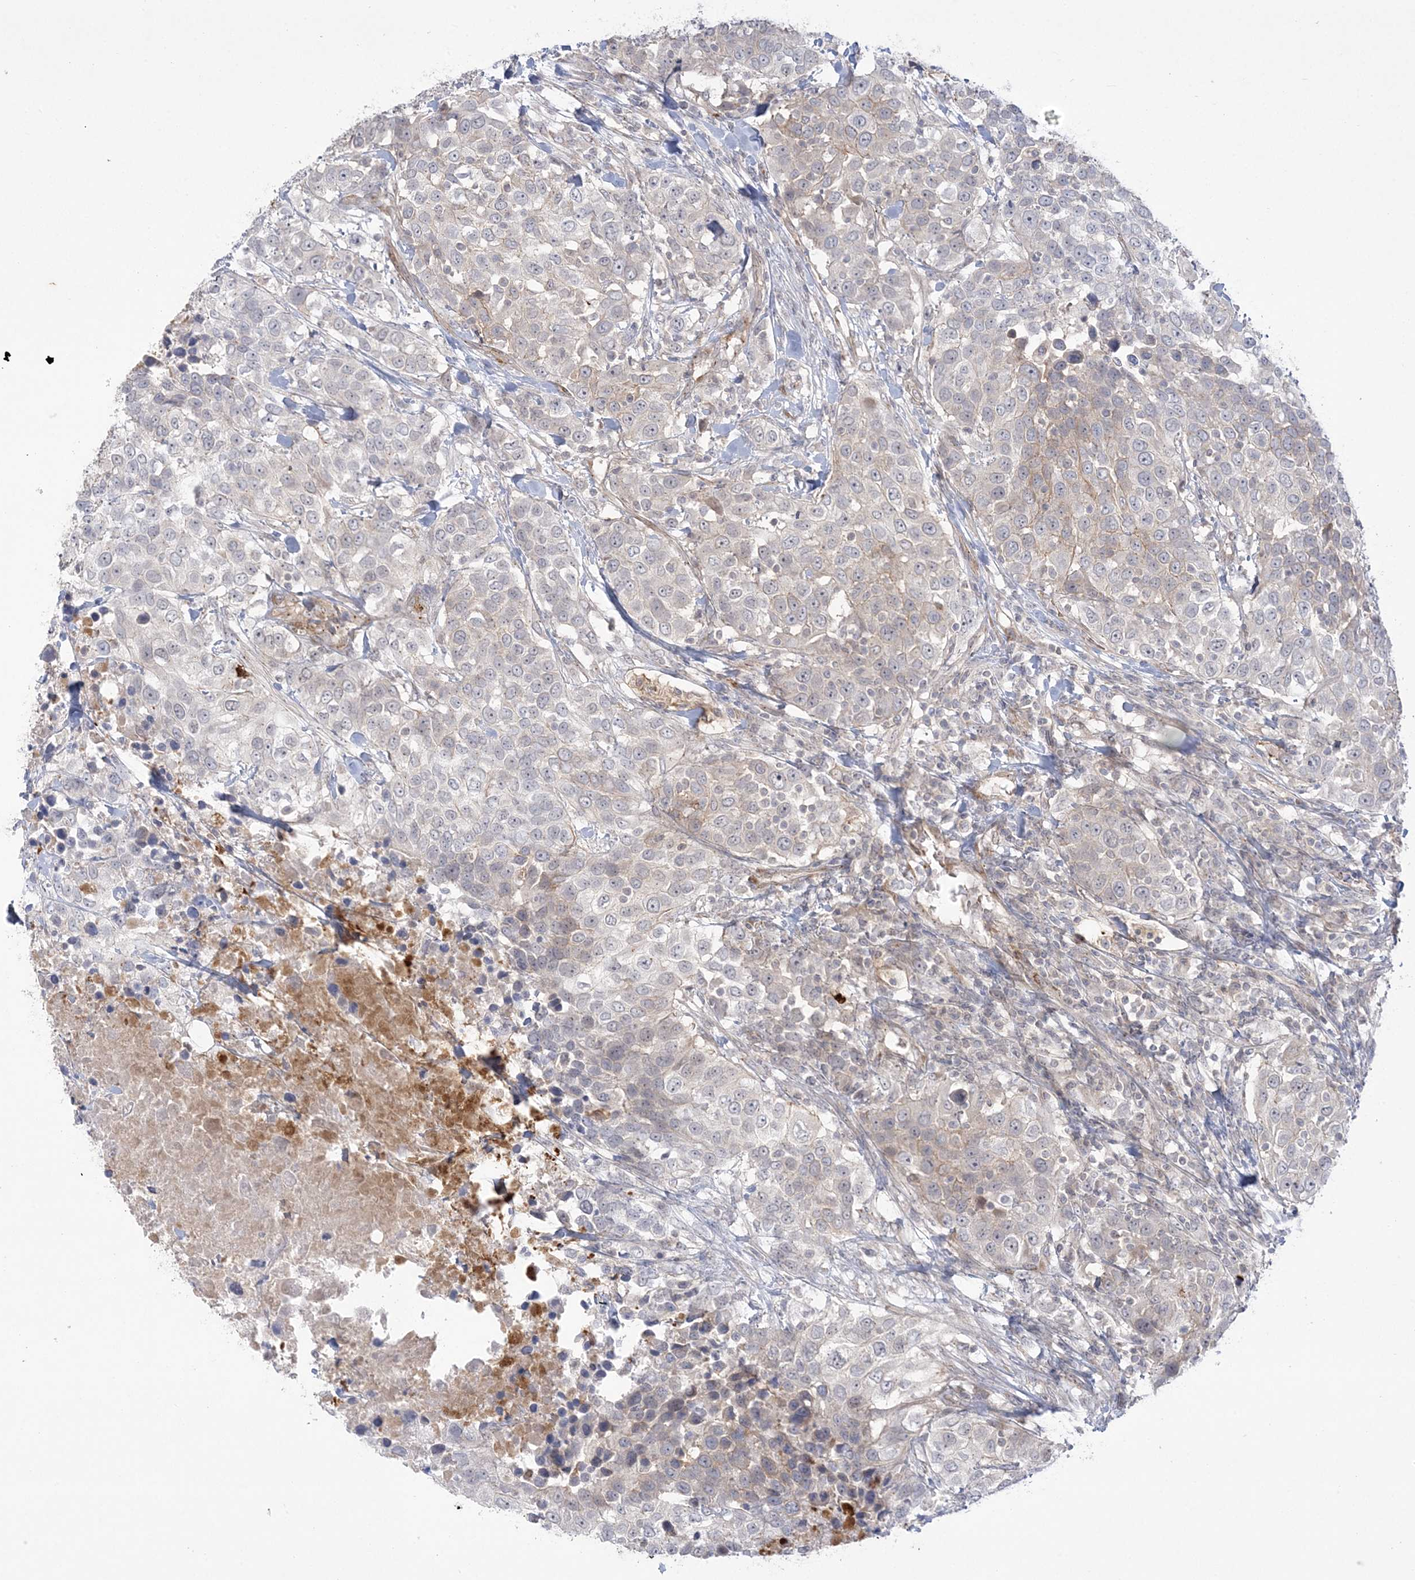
{"staining": {"intensity": "weak", "quantity": "<25%", "location": "cytoplasmic/membranous"}, "tissue": "urothelial cancer", "cell_type": "Tumor cells", "image_type": "cancer", "snomed": [{"axis": "morphology", "description": "Urothelial carcinoma, High grade"}, {"axis": "topography", "description": "Urinary bladder"}], "caption": "Immunohistochemical staining of human urothelial carcinoma (high-grade) demonstrates no significant staining in tumor cells.", "gene": "ADAMTS12", "patient": {"sex": "female", "age": 80}}